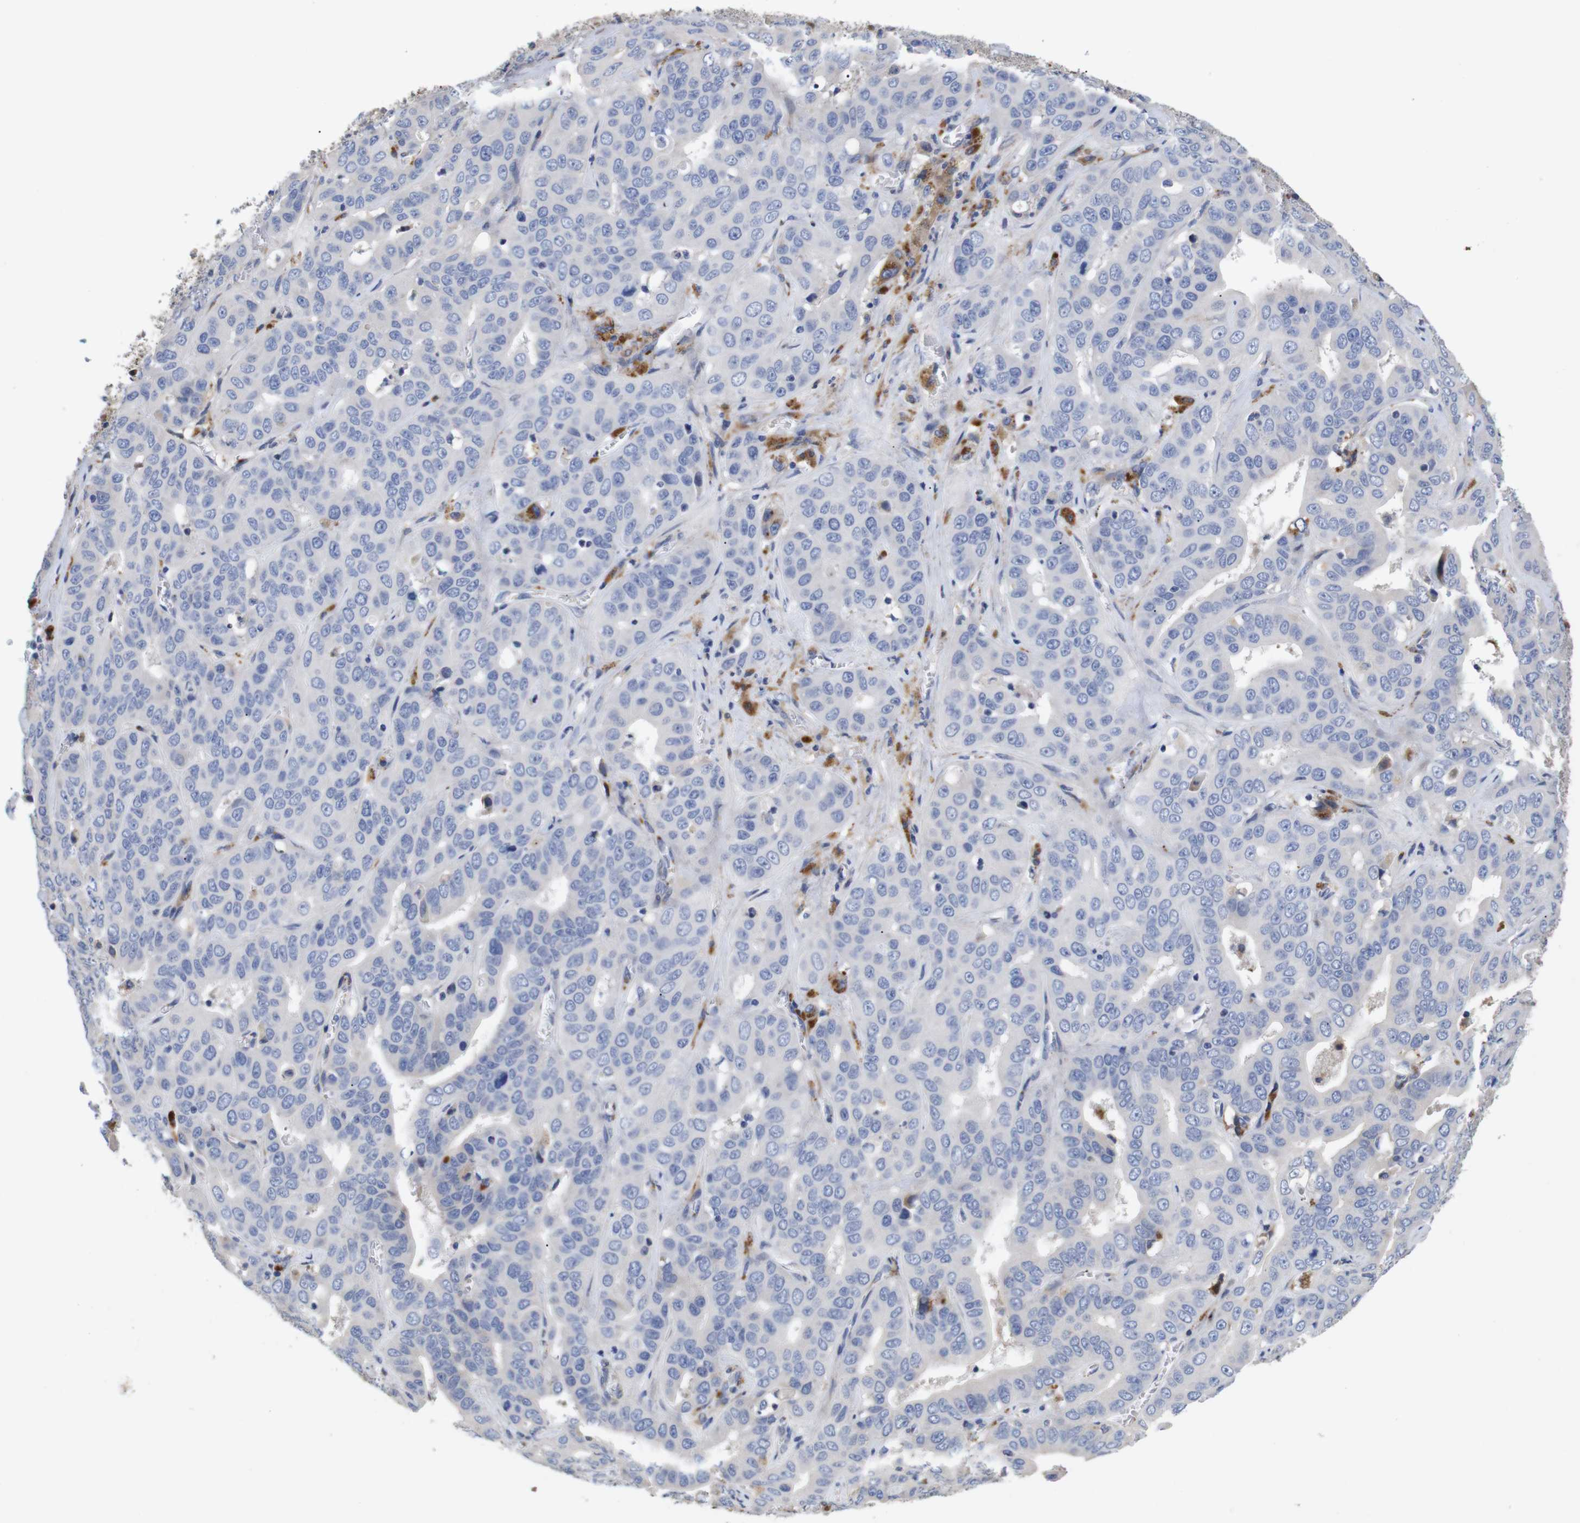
{"staining": {"intensity": "negative", "quantity": "none", "location": "none"}, "tissue": "liver cancer", "cell_type": "Tumor cells", "image_type": "cancer", "snomed": [{"axis": "morphology", "description": "Cholangiocarcinoma"}, {"axis": "topography", "description": "Liver"}], "caption": "High power microscopy micrograph of an IHC photomicrograph of cholangiocarcinoma (liver), revealing no significant positivity in tumor cells.", "gene": "SPRY3", "patient": {"sex": "female", "age": 52}}